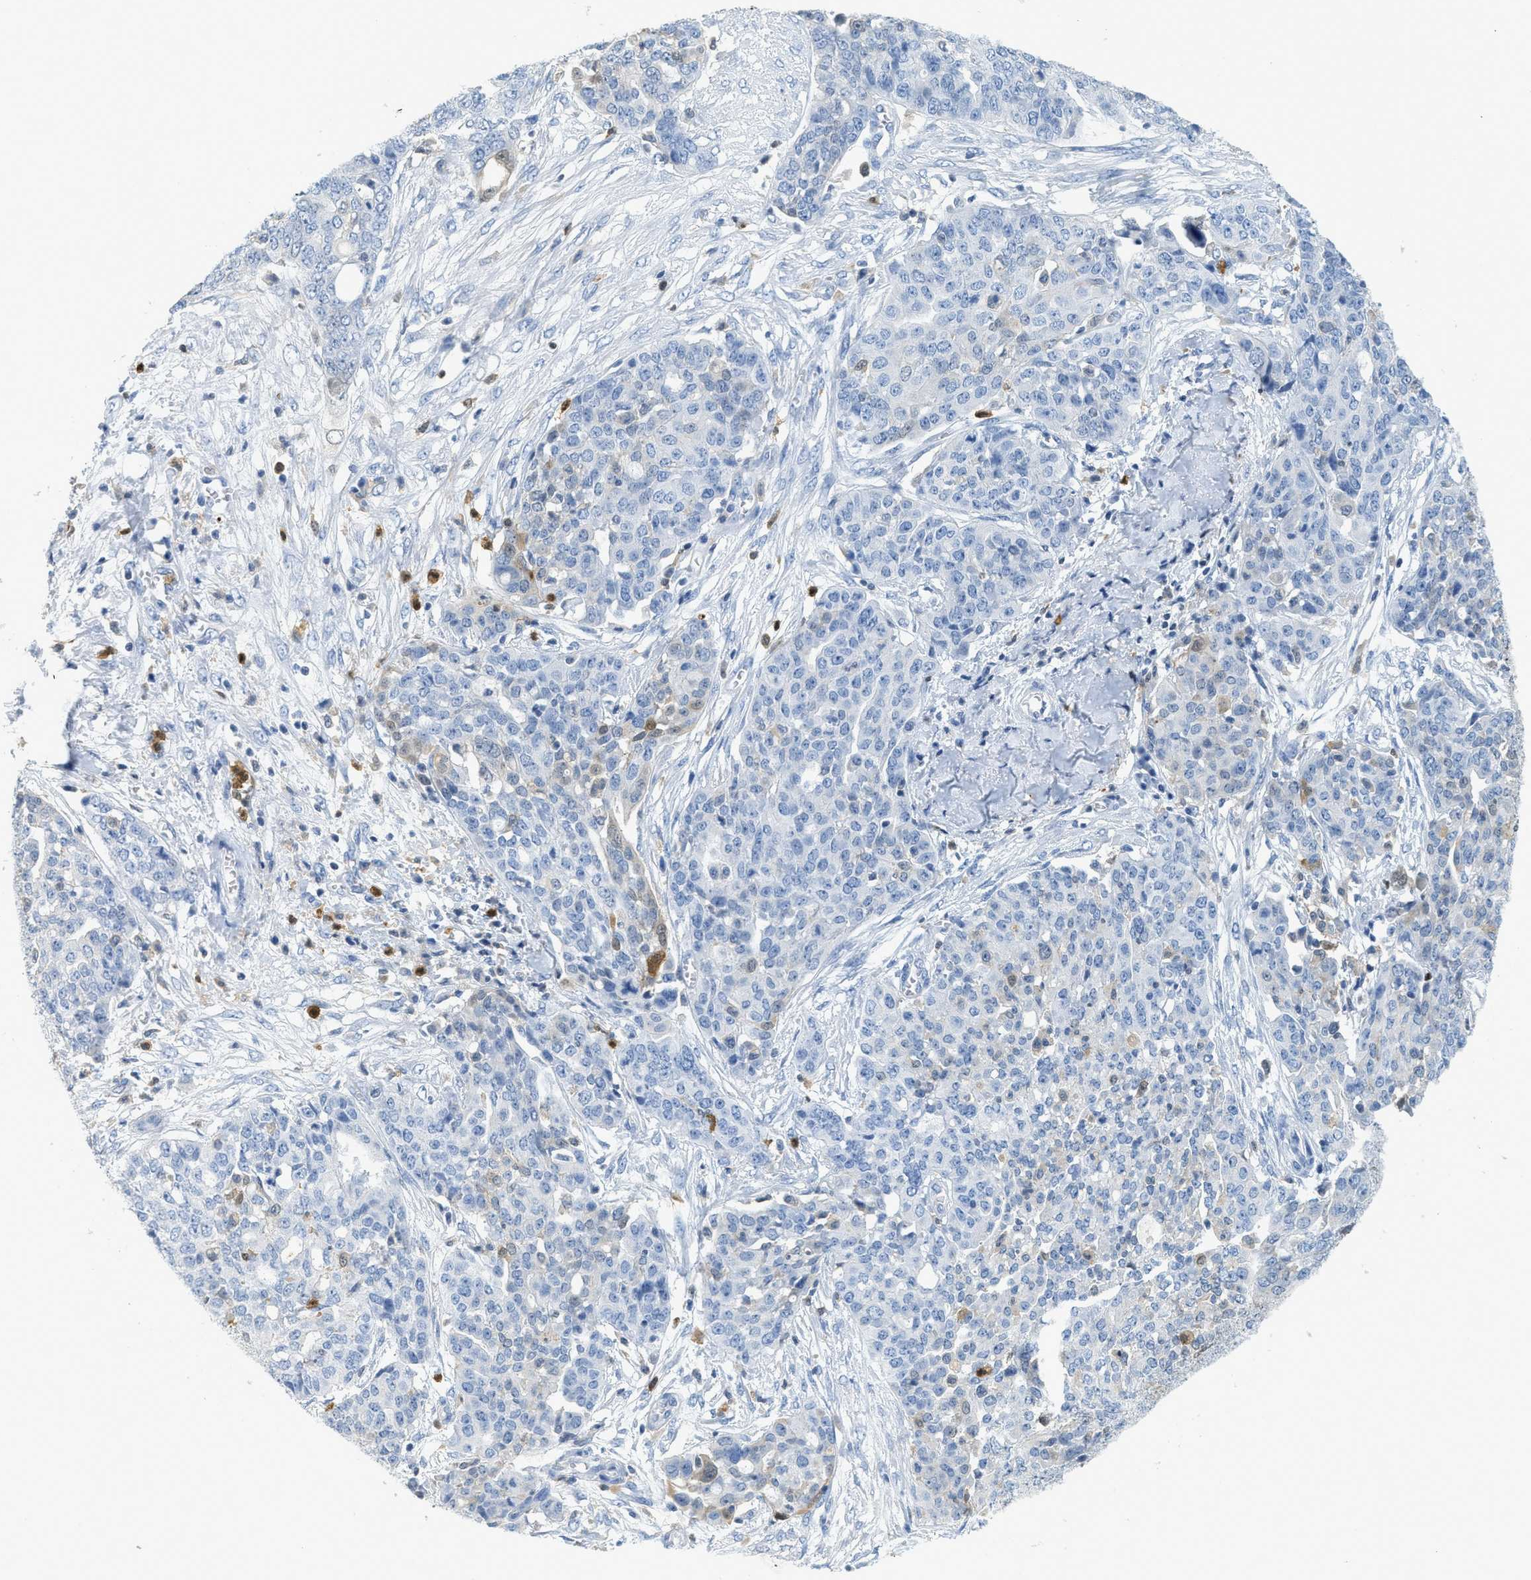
{"staining": {"intensity": "negative", "quantity": "none", "location": "none"}, "tissue": "ovarian cancer", "cell_type": "Tumor cells", "image_type": "cancer", "snomed": [{"axis": "morphology", "description": "Cystadenocarcinoma, serous, NOS"}, {"axis": "topography", "description": "Soft tissue"}, {"axis": "topography", "description": "Ovary"}], "caption": "High power microscopy micrograph of an immunohistochemistry image of serous cystadenocarcinoma (ovarian), revealing no significant positivity in tumor cells. (Immunohistochemistry, brightfield microscopy, high magnification).", "gene": "SERPINB1", "patient": {"sex": "female", "age": 57}}